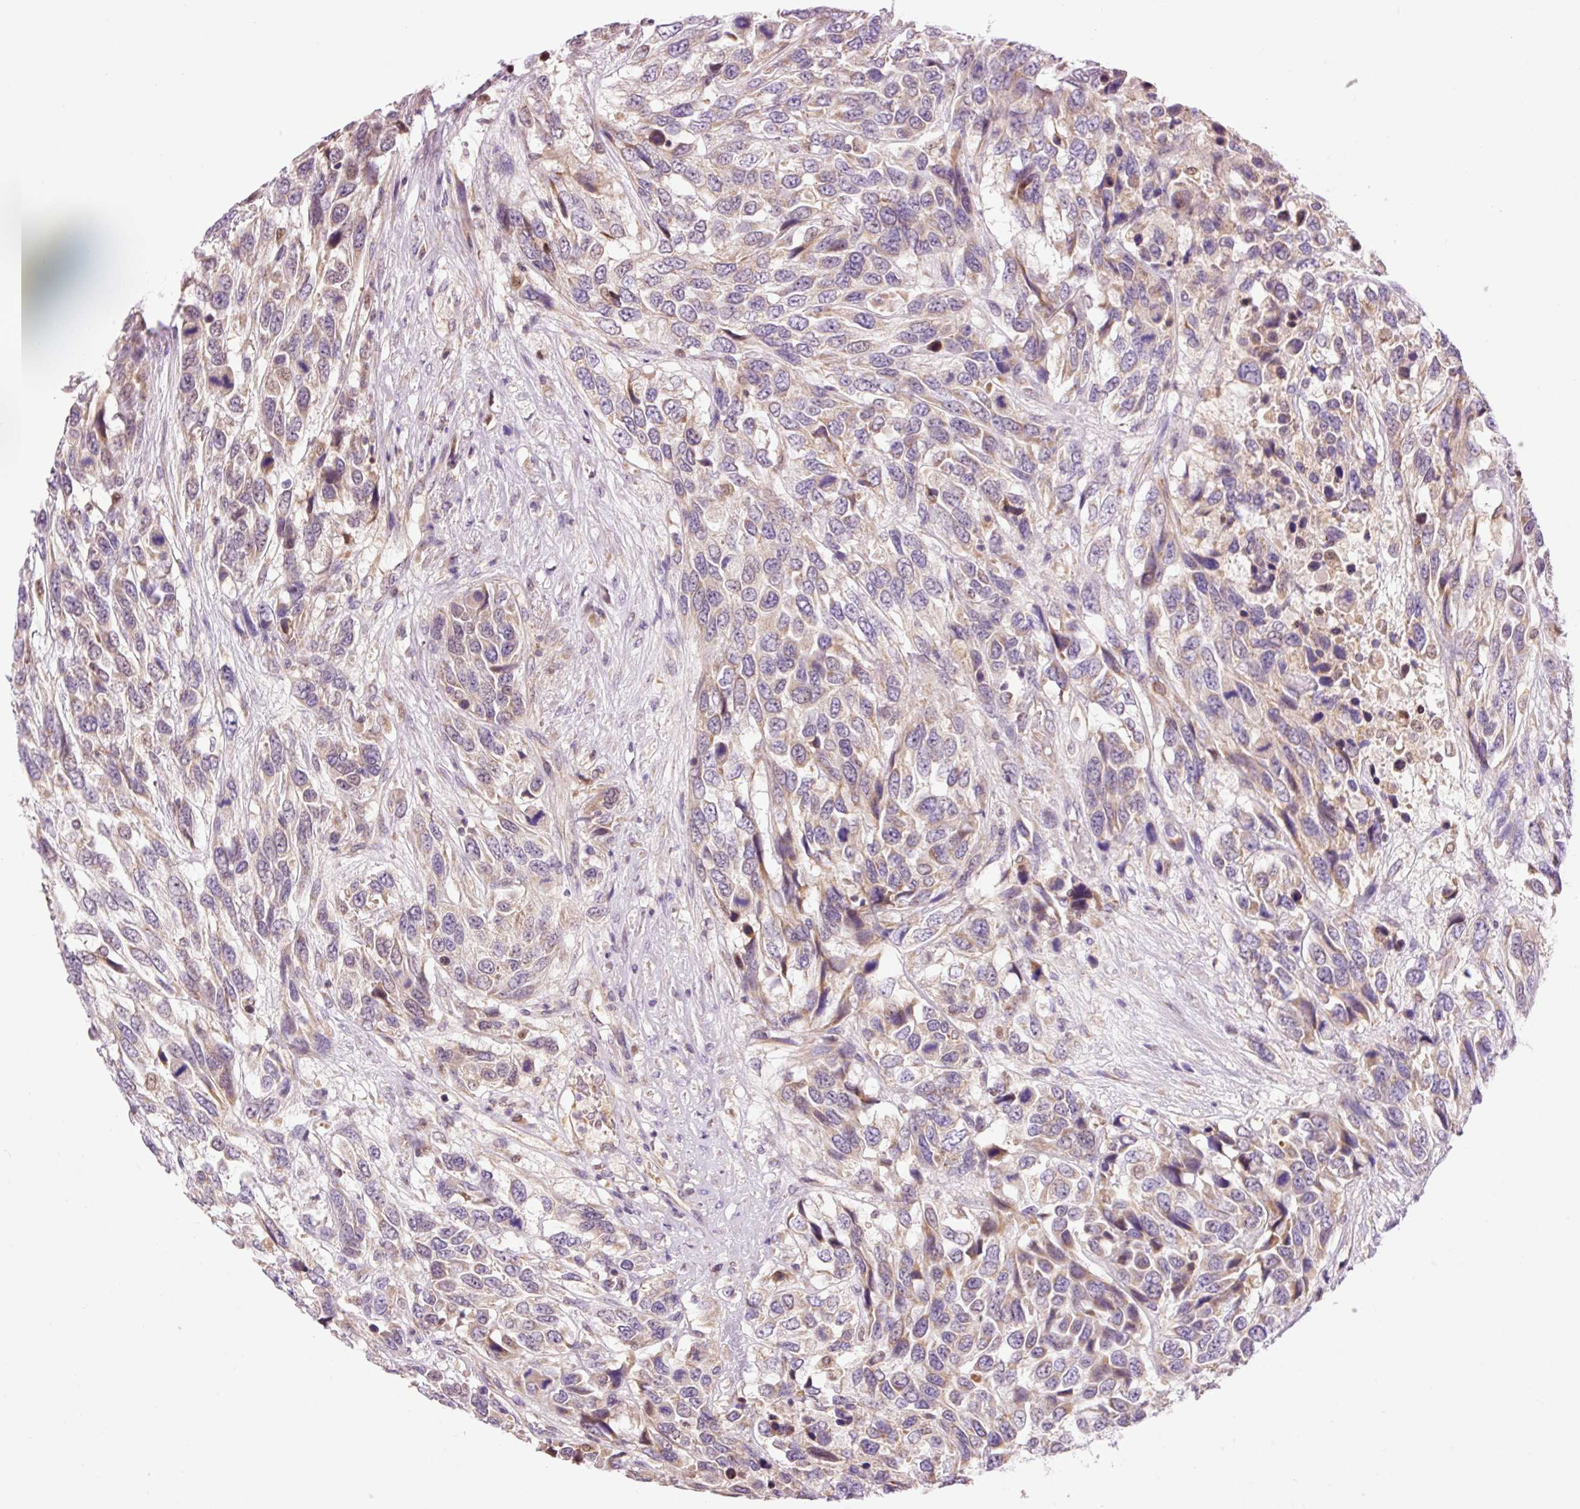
{"staining": {"intensity": "weak", "quantity": "25%-75%", "location": "cytoplasmic/membranous"}, "tissue": "urothelial cancer", "cell_type": "Tumor cells", "image_type": "cancer", "snomed": [{"axis": "morphology", "description": "Urothelial carcinoma, High grade"}, {"axis": "topography", "description": "Urinary bladder"}], "caption": "Immunohistochemistry histopathology image of human urothelial carcinoma (high-grade) stained for a protein (brown), which reveals low levels of weak cytoplasmic/membranous expression in about 25%-75% of tumor cells.", "gene": "IMMT", "patient": {"sex": "female", "age": 70}}